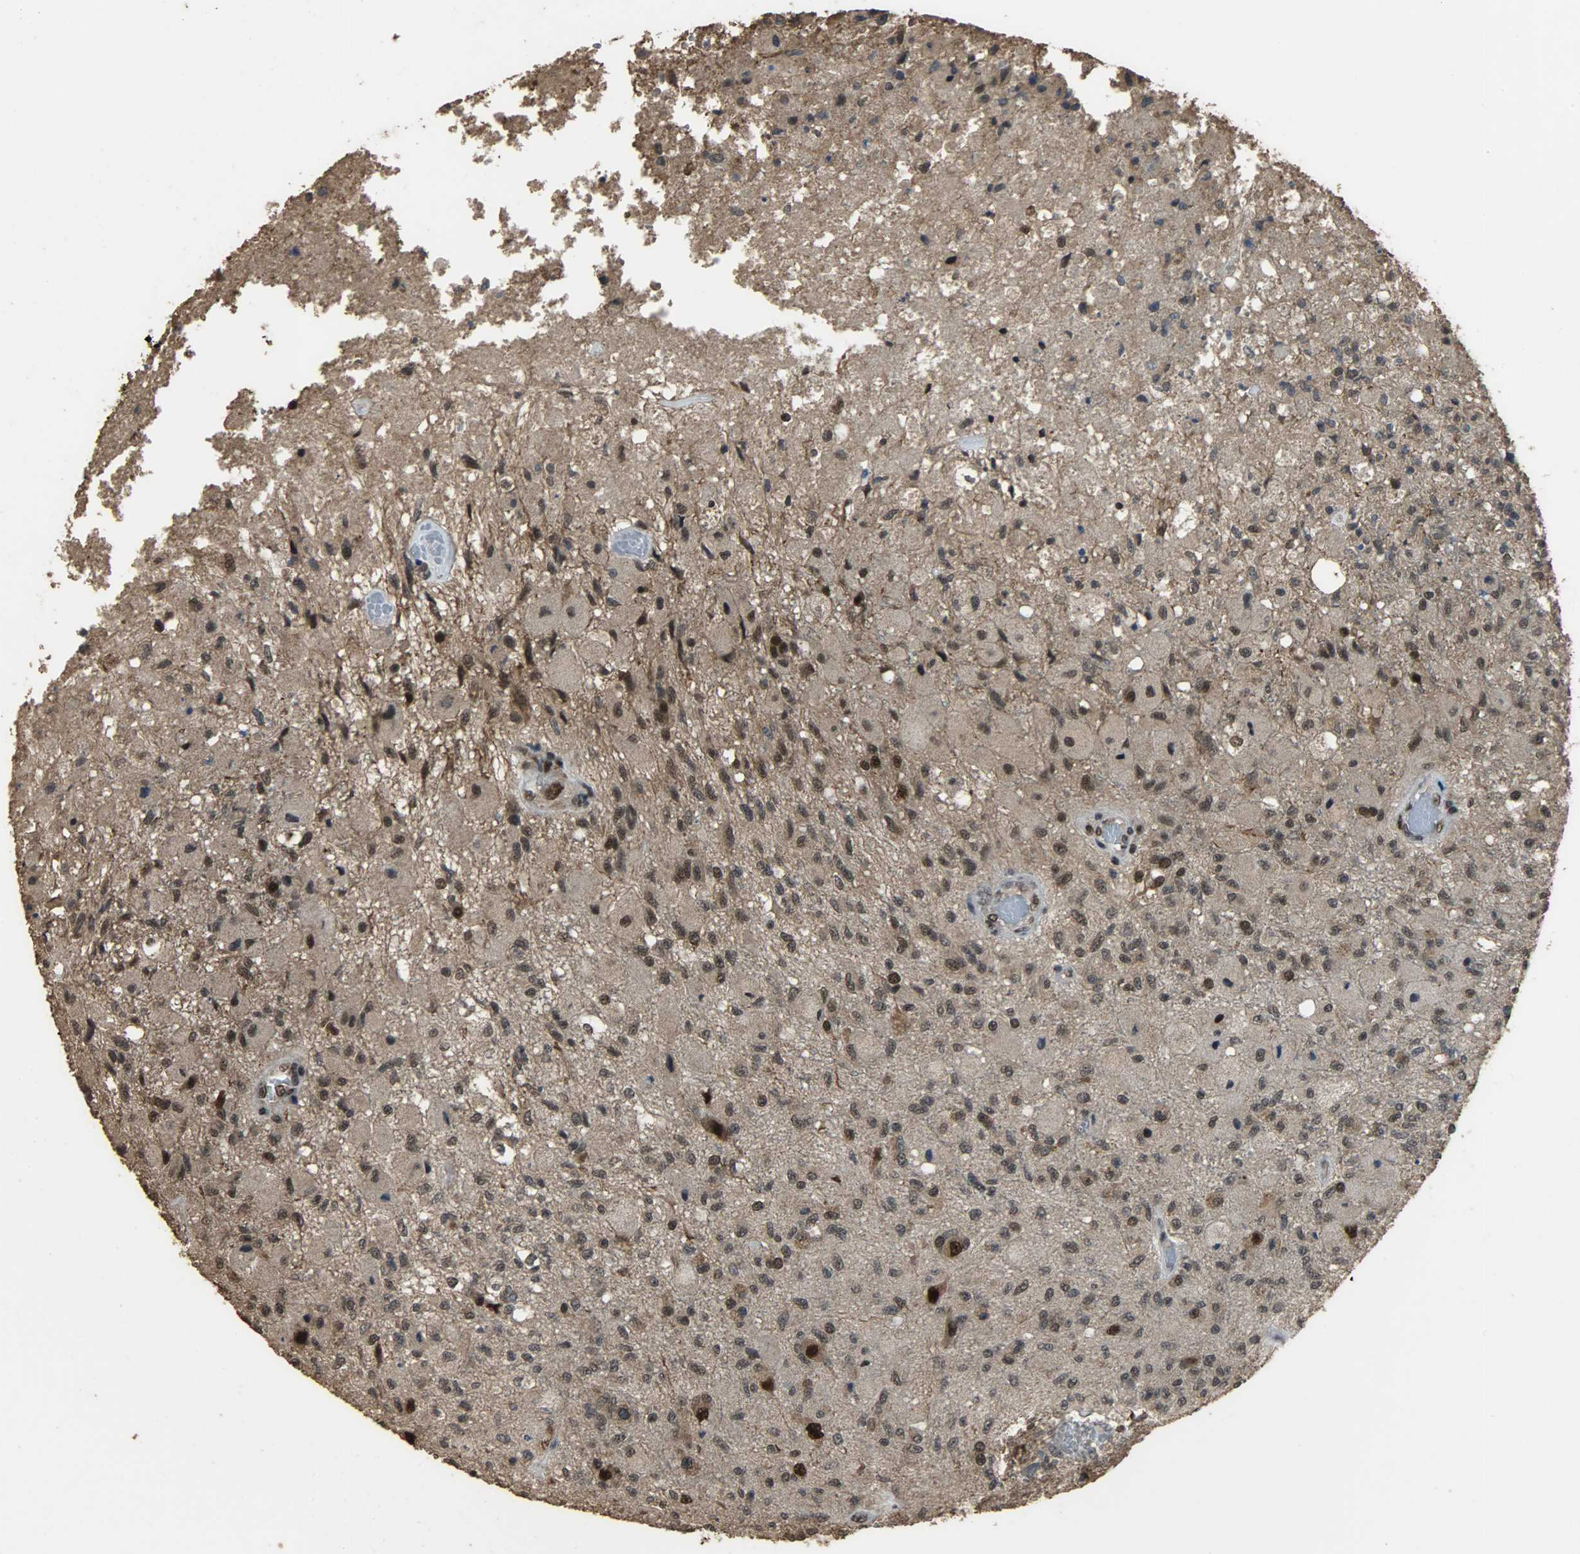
{"staining": {"intensity": "strong", "quantity": ">75%", "location": "cytoplasmic/membranous,nuclear"}, "tissue": "glioma", "cell_type": "Tumor cells", "image_type": "cancer", "snomed": [{"axis": "morphology", "description": "Normal tissue, NOS"}, {"axis": "morphology", "description": "Glioma, malignant, High grade"}, {"axis": "topography", "description": "Cerebral cortex"}], "caption": "A micrograph of glioma stained for a protein exhibits strong cytoplasmic/membranous and nuclear brown staining in tumor cells.", "gene": "CCNT2", "patient": {"sex": "male", "age": 77}}